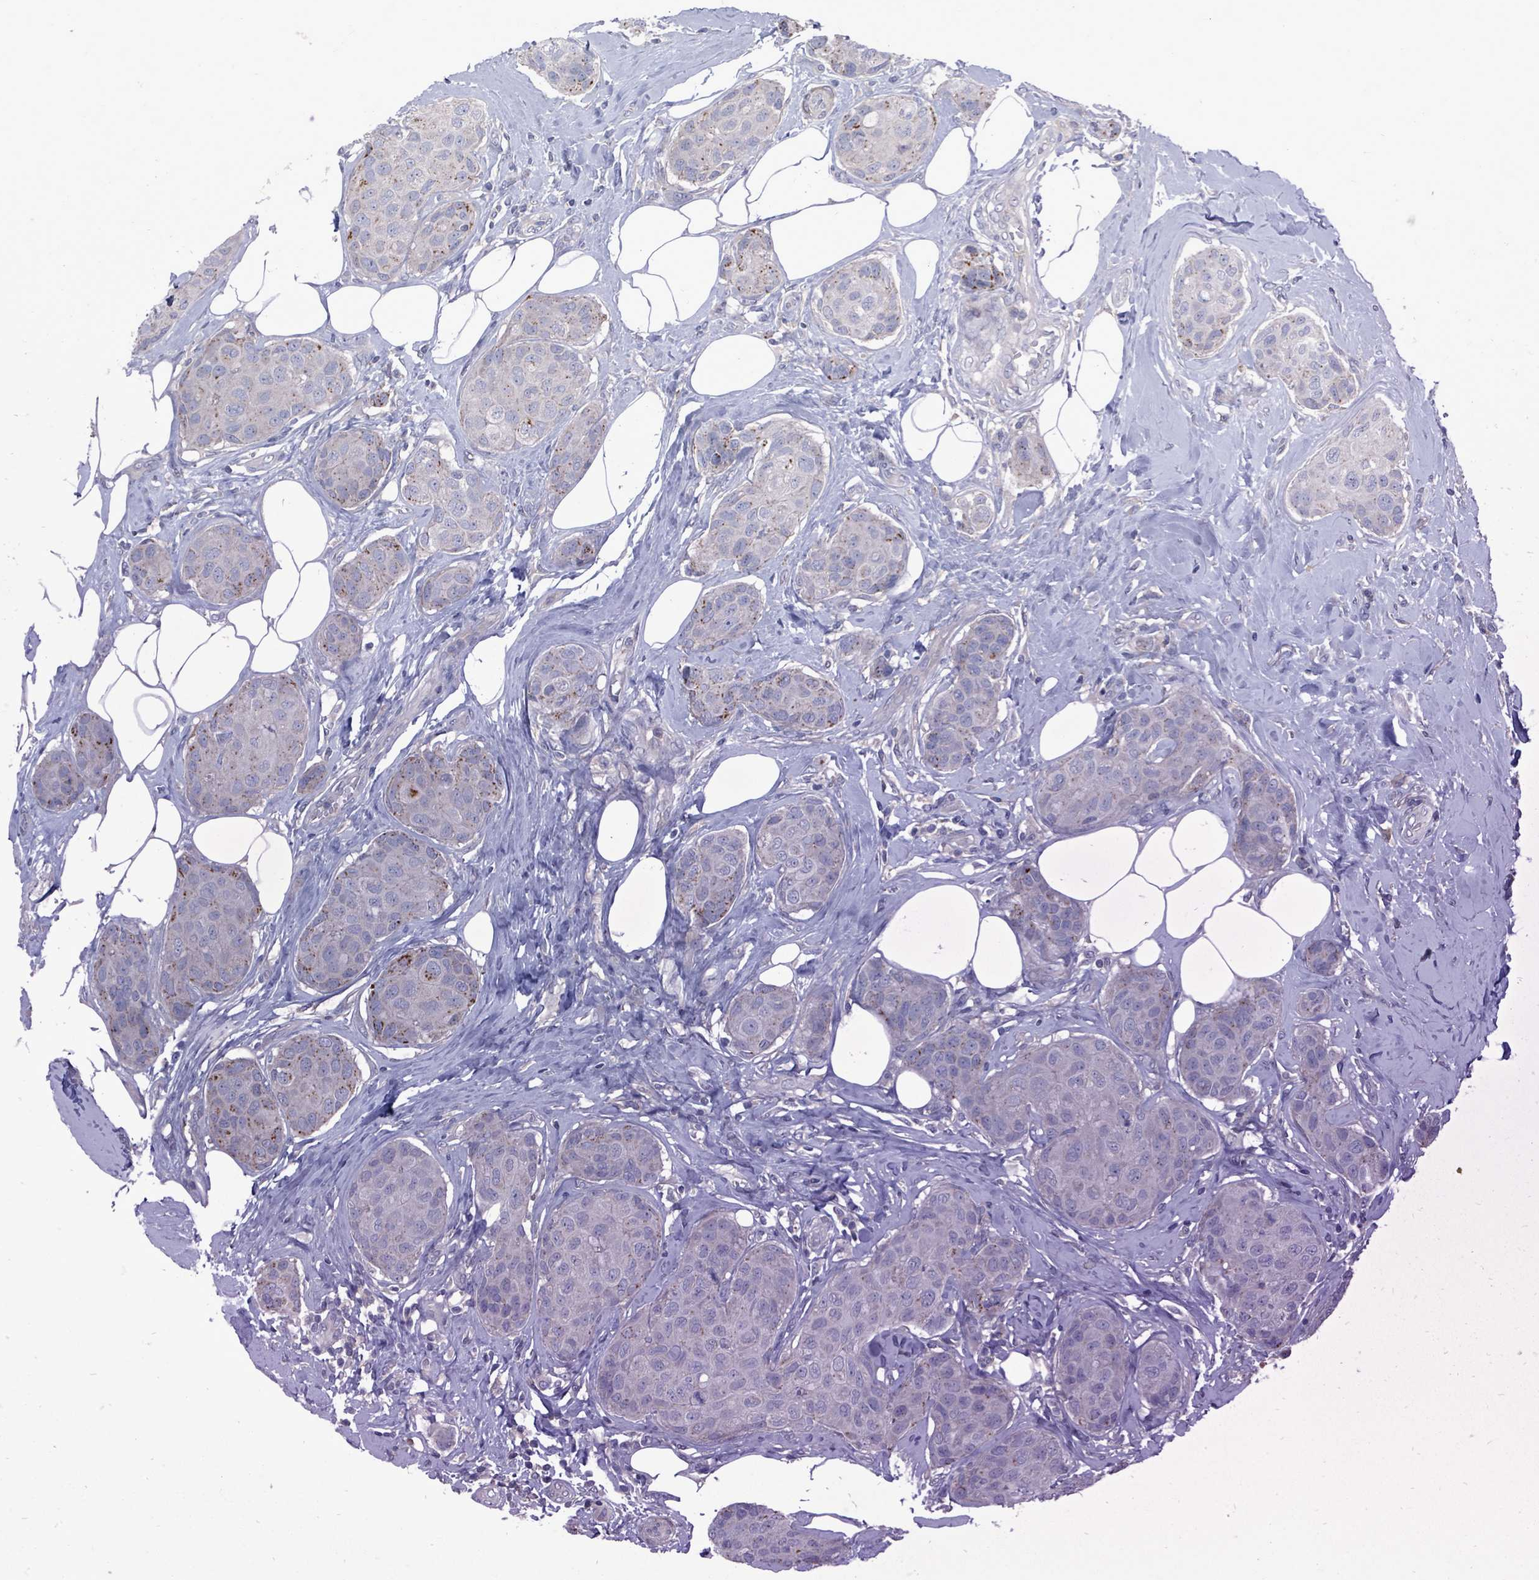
{"staining": {"intensity": "moderate", "quantity": "25%-75%", "location": "cytoplasmic/membranous"}, "tissue": "breast cancer", "cell_type": "Tumor cells", "image_type": "cancer", "snomed": [{"axis": "morphology", "description": "Duct carcinoma"}, {"axis": "topography", "description": "Breast"}, {"axis": "topography", "description": "Lymph node"}], "caption": "Protein expression by immunohistochemistry (IHC) exhibits moderate cytoplasmic/membranous expression in approximately 25%-75% of tumor cells in invasive ductal carcinoma (breast). The staining was performed using DAB (3,3'-diaminobenzidine) to visualize the protein expression in brown, while the nuclei were stained in blue with hematoxylin (Magnification: 20x).", "gene": "ARGFX", "patient": {"sex": "female", "age": 80}}